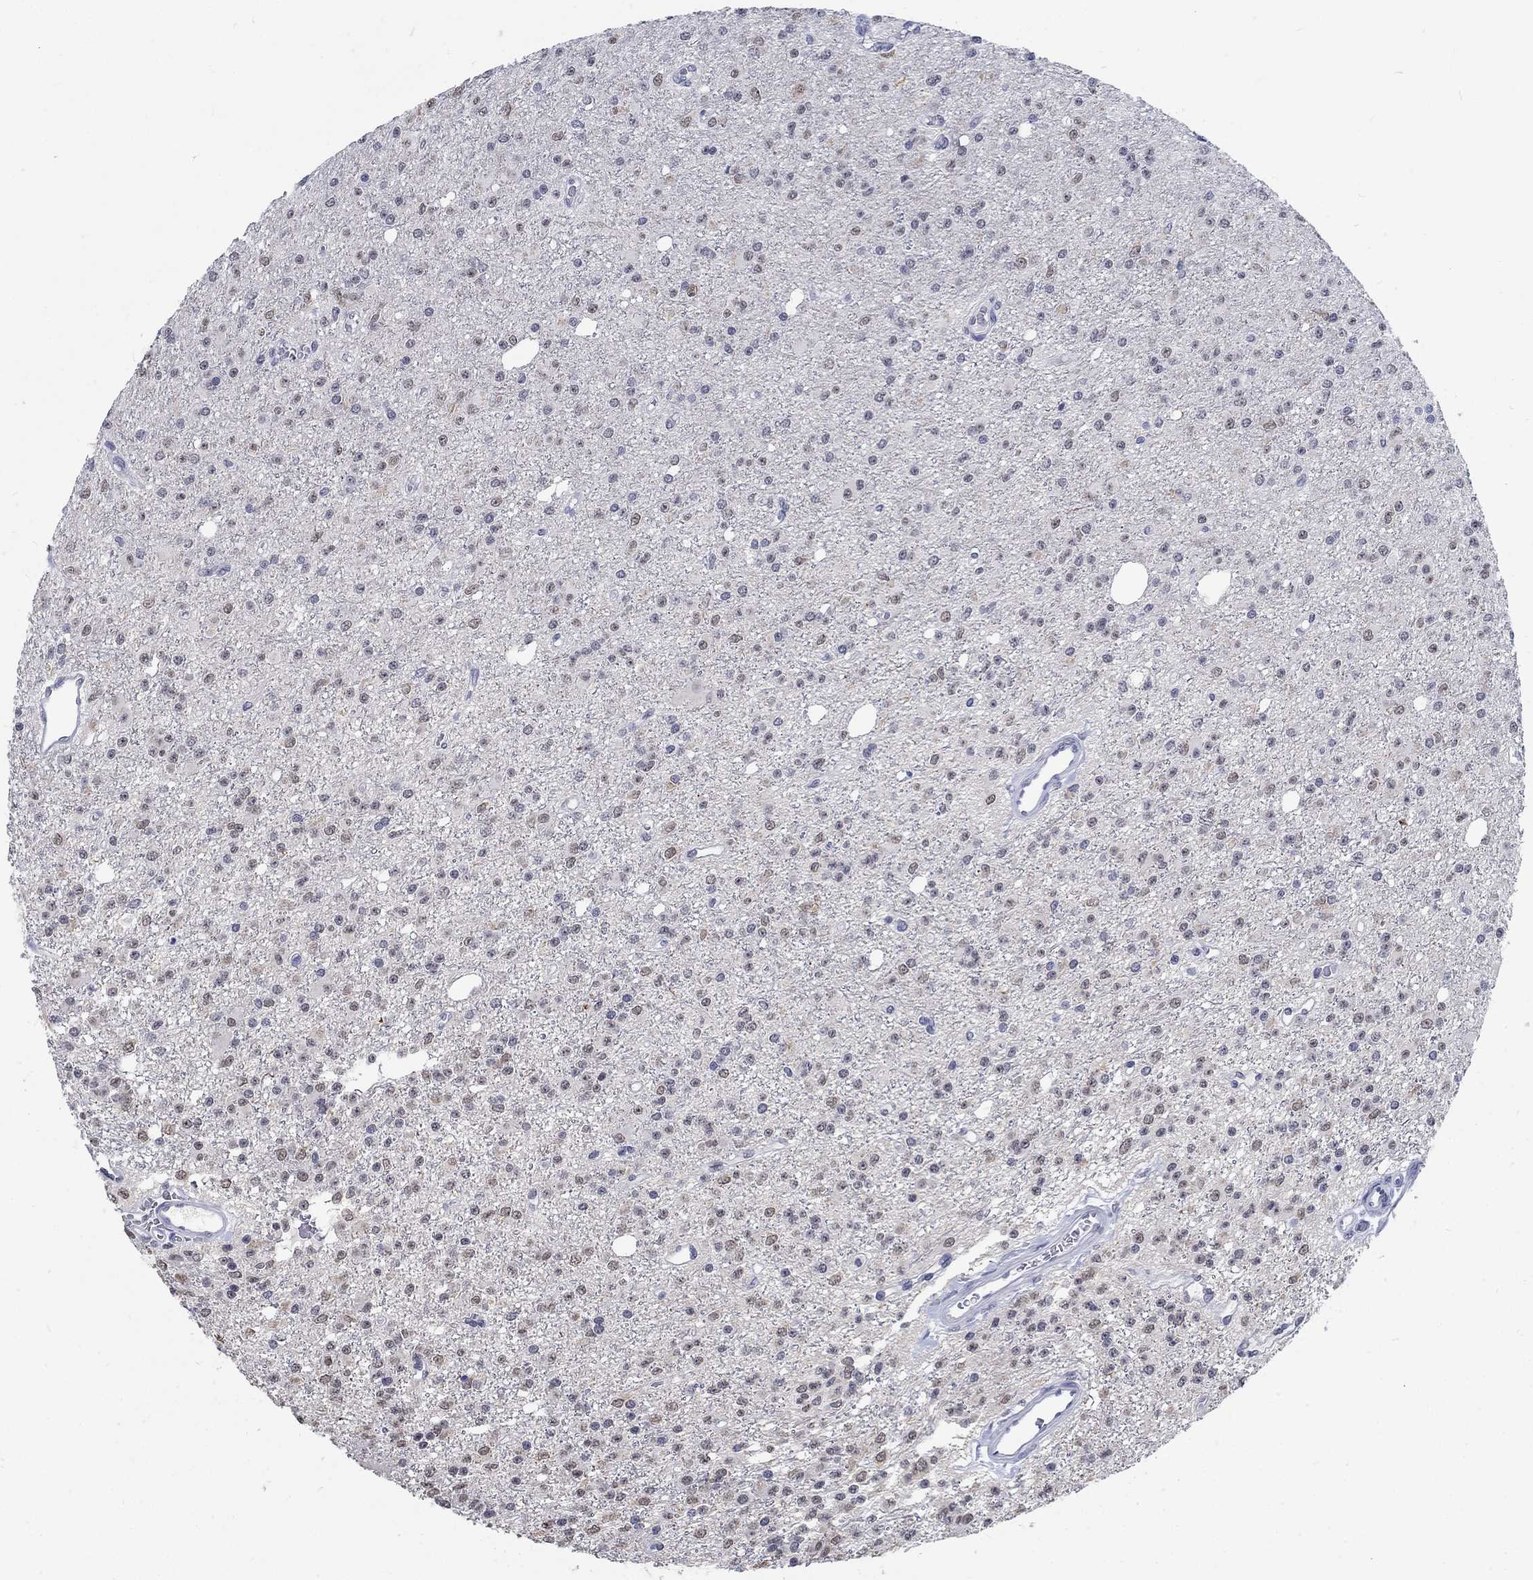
{"staining": {"intensity": "negative", "quantity": "none", "location": "none"}, "tissue": "glioma", "cell_type": "Tumor cells", "image_type": "cancer", "snomed": [{"axis": "morphology", "description": "Glioma, malignant, Low grade"}, {"axis": "topography", "description": "Brain"}], "caption": "A photomicrograph of human low-grade glioma (malignant) is negative for staining in tumor cells.", "gene": "ANKS1B", "patient": {"sex": "female", "age": 45}}